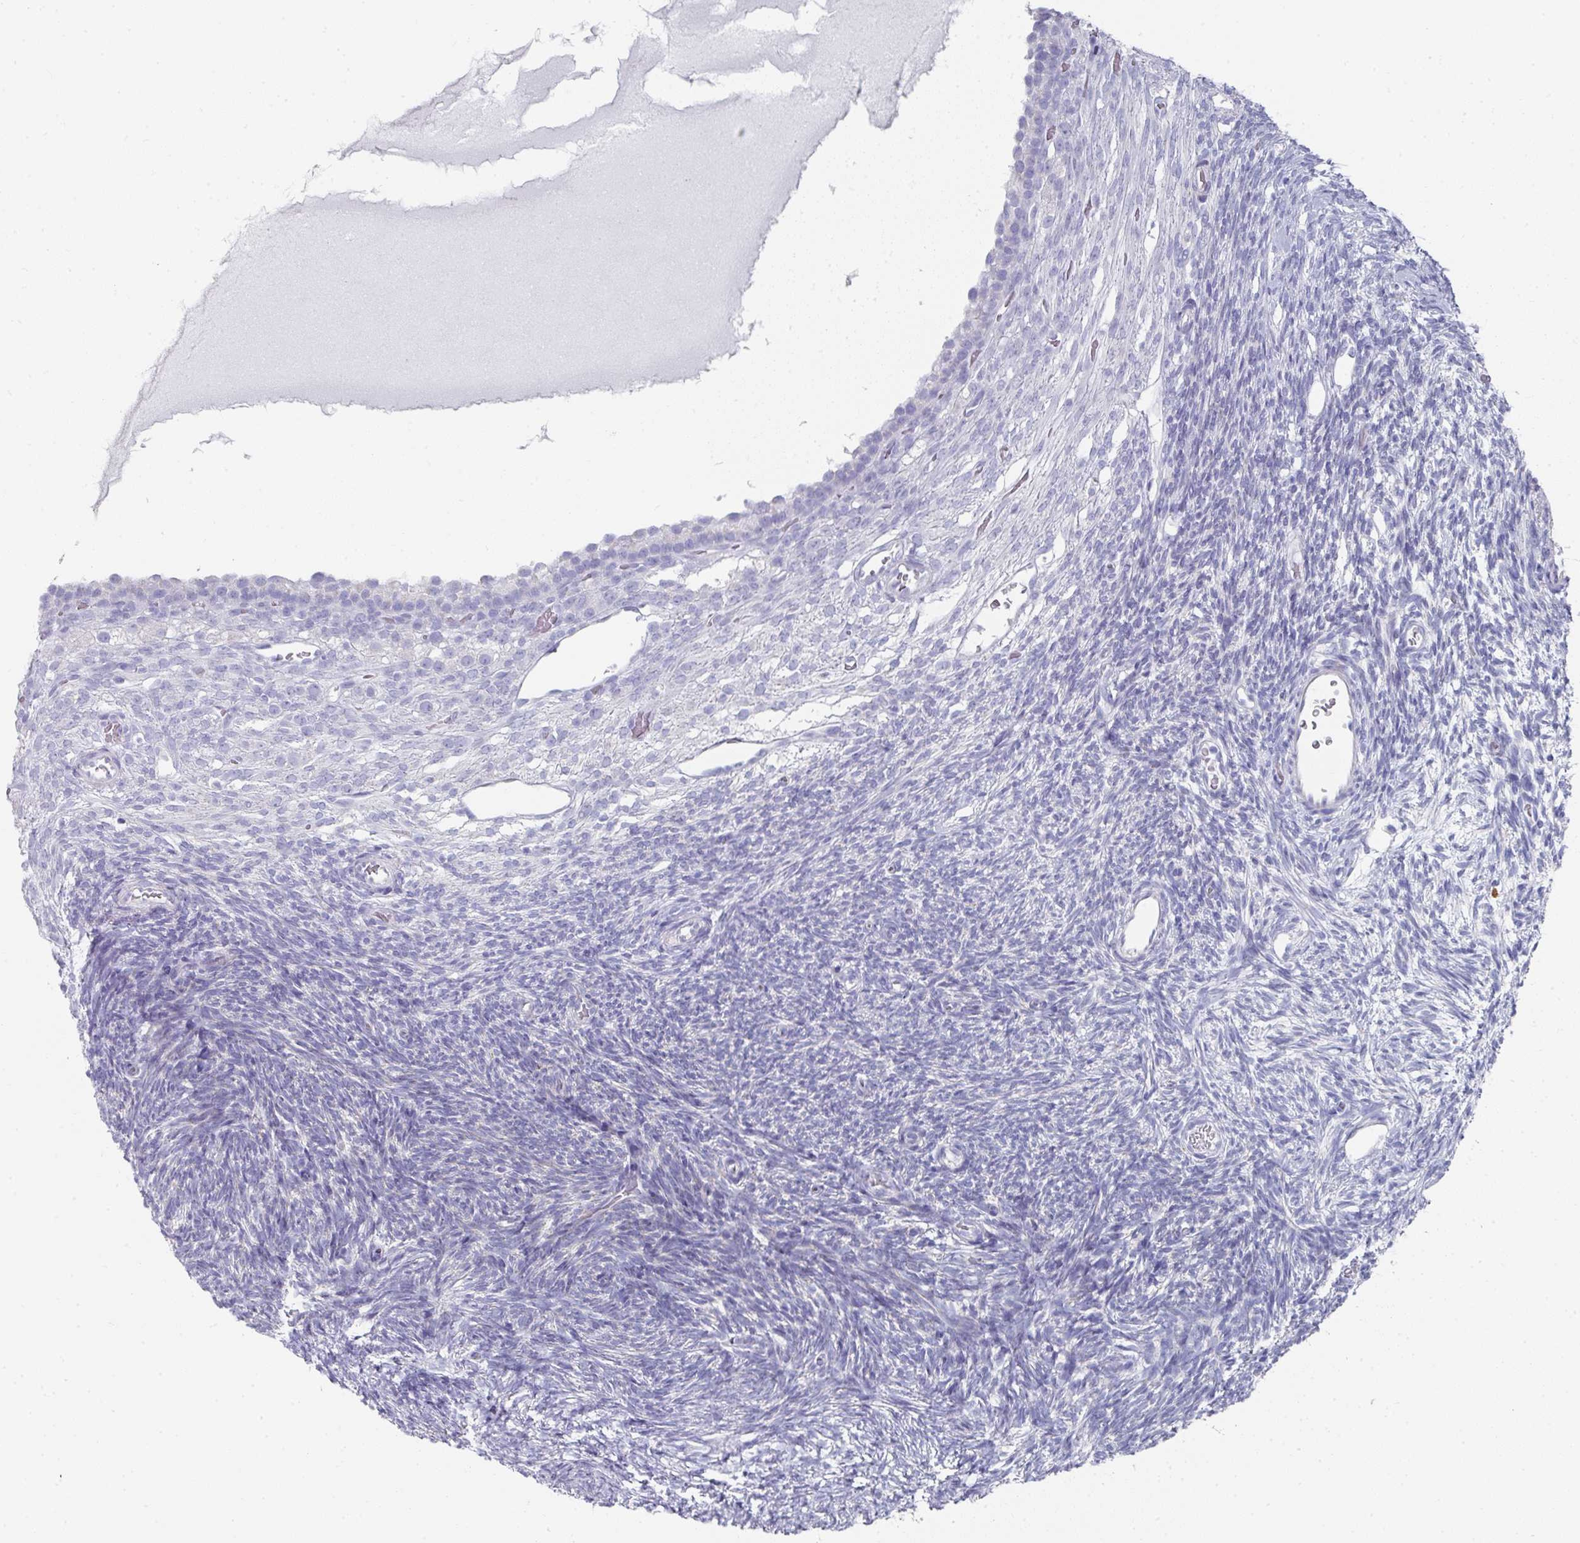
{"staining": {"intensity": "negative", "quantity": "none", "location": "none"}, "tissue": "ovary", "cell_type": "Follicle cells", "image_type": "normal", "snomed": [{"axis": "morphology", "description": "Normal tissue, NOS"}, {"axis": "topography", "description": "Ovary"}], "caption": "An immunohistochemistry image of unremarkable ovary is shown. There is no staining in follicle cells of ovary. (IHC, brightfield microscopy, high magnification).", "gene": "SETBP1", "patient": {"sex": "female", "age": 39}}